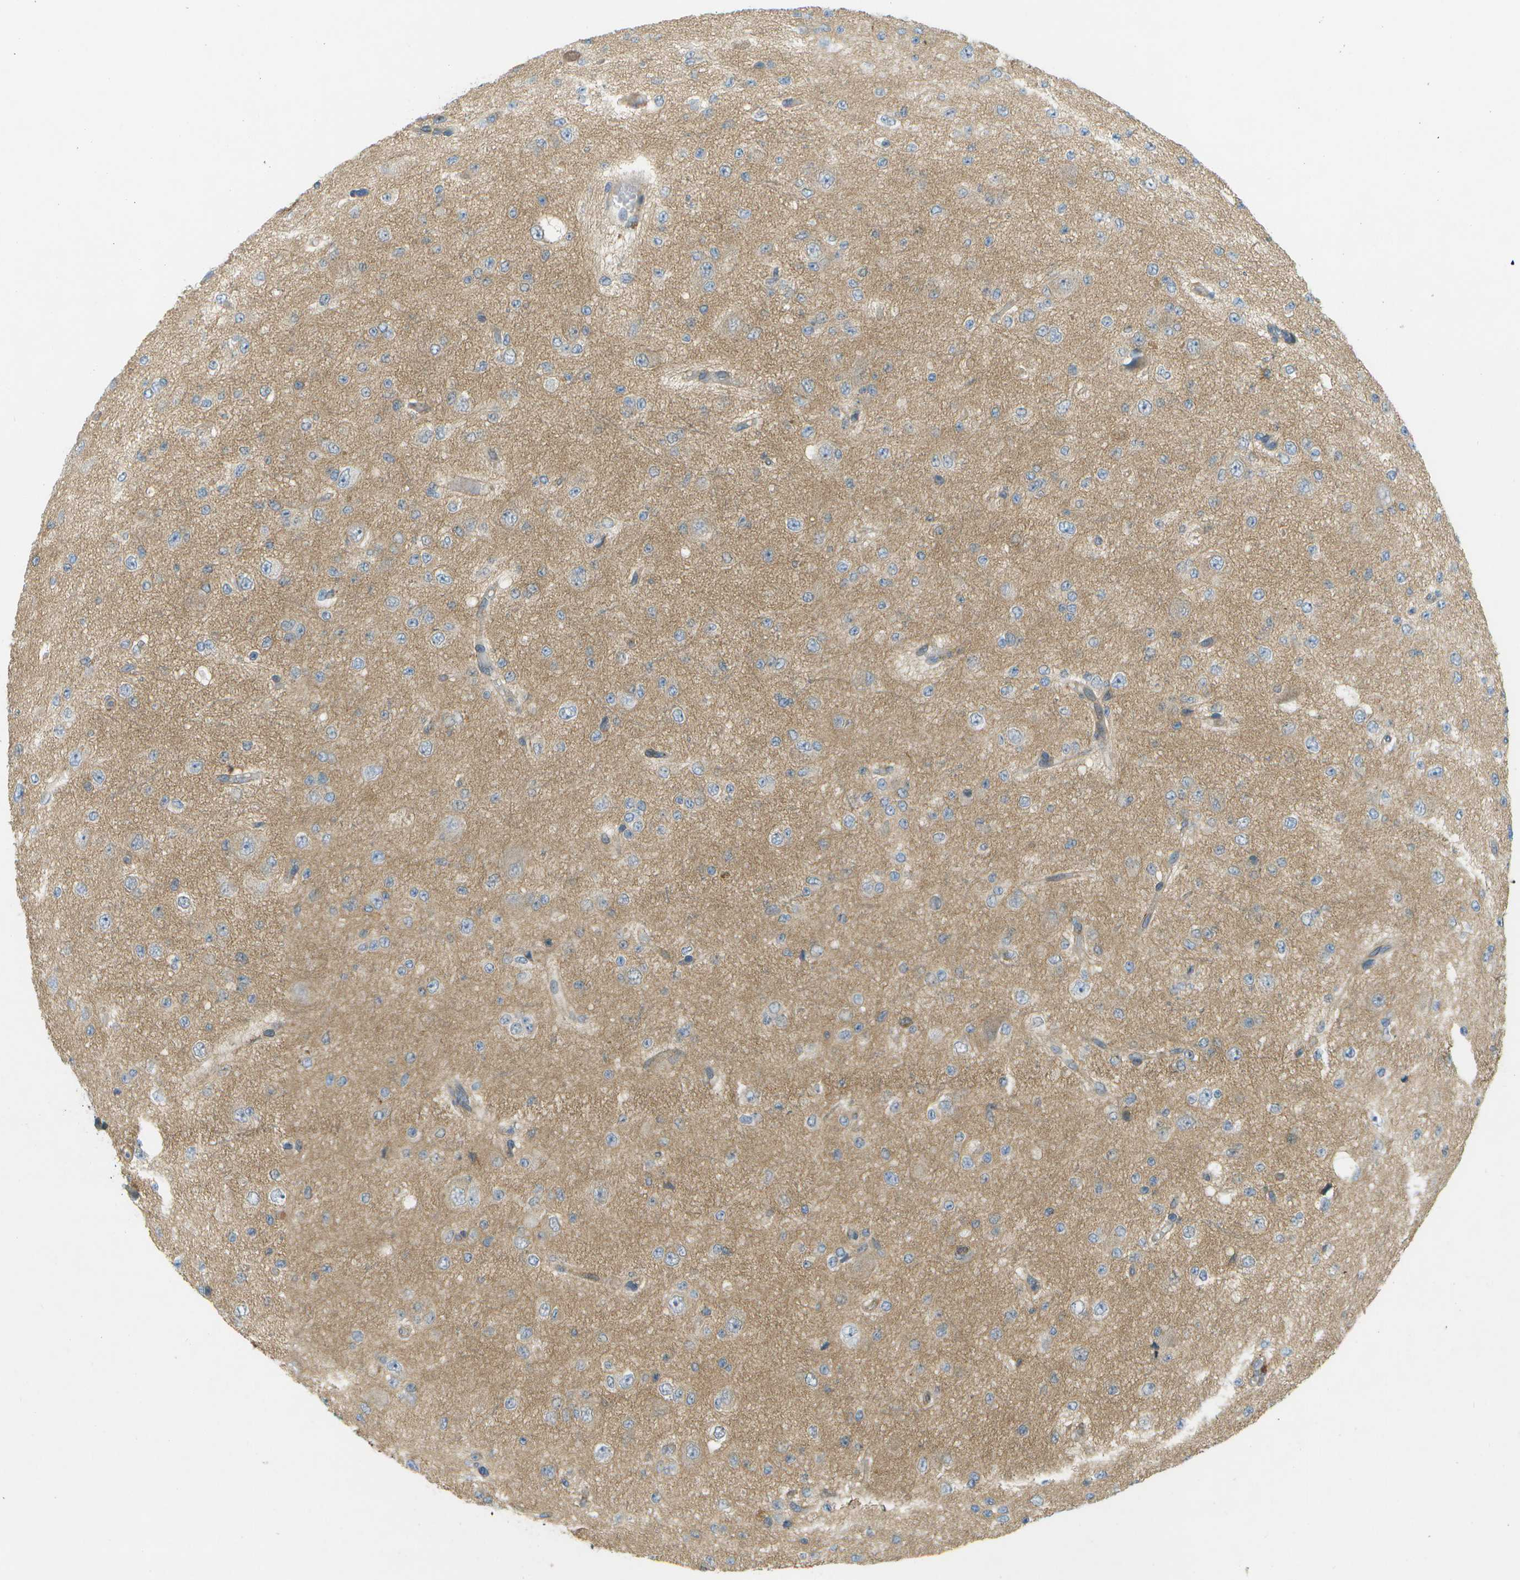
{"staining": {"intensity": "weak", "quantity": ">75%", "location": "cytoplasmic/membranous"}, "tissue": "glioma", "cell_type": "Tumor cells", "image_type": "cancer", "snomed": [{"axis": "morphology", "description": "Glioma, malignant, High grade"}, {"axis": "topography", "description": "pancreas cauda"}], "caption": "Weak cytoplasmic/membranous staining for a protein is present in approximately >75% of tumor cells of malignant glioma (high-grade) using immunohistochemistry.", "gene": "WNK2", "patient": {"sex": "male", "age": 60}}